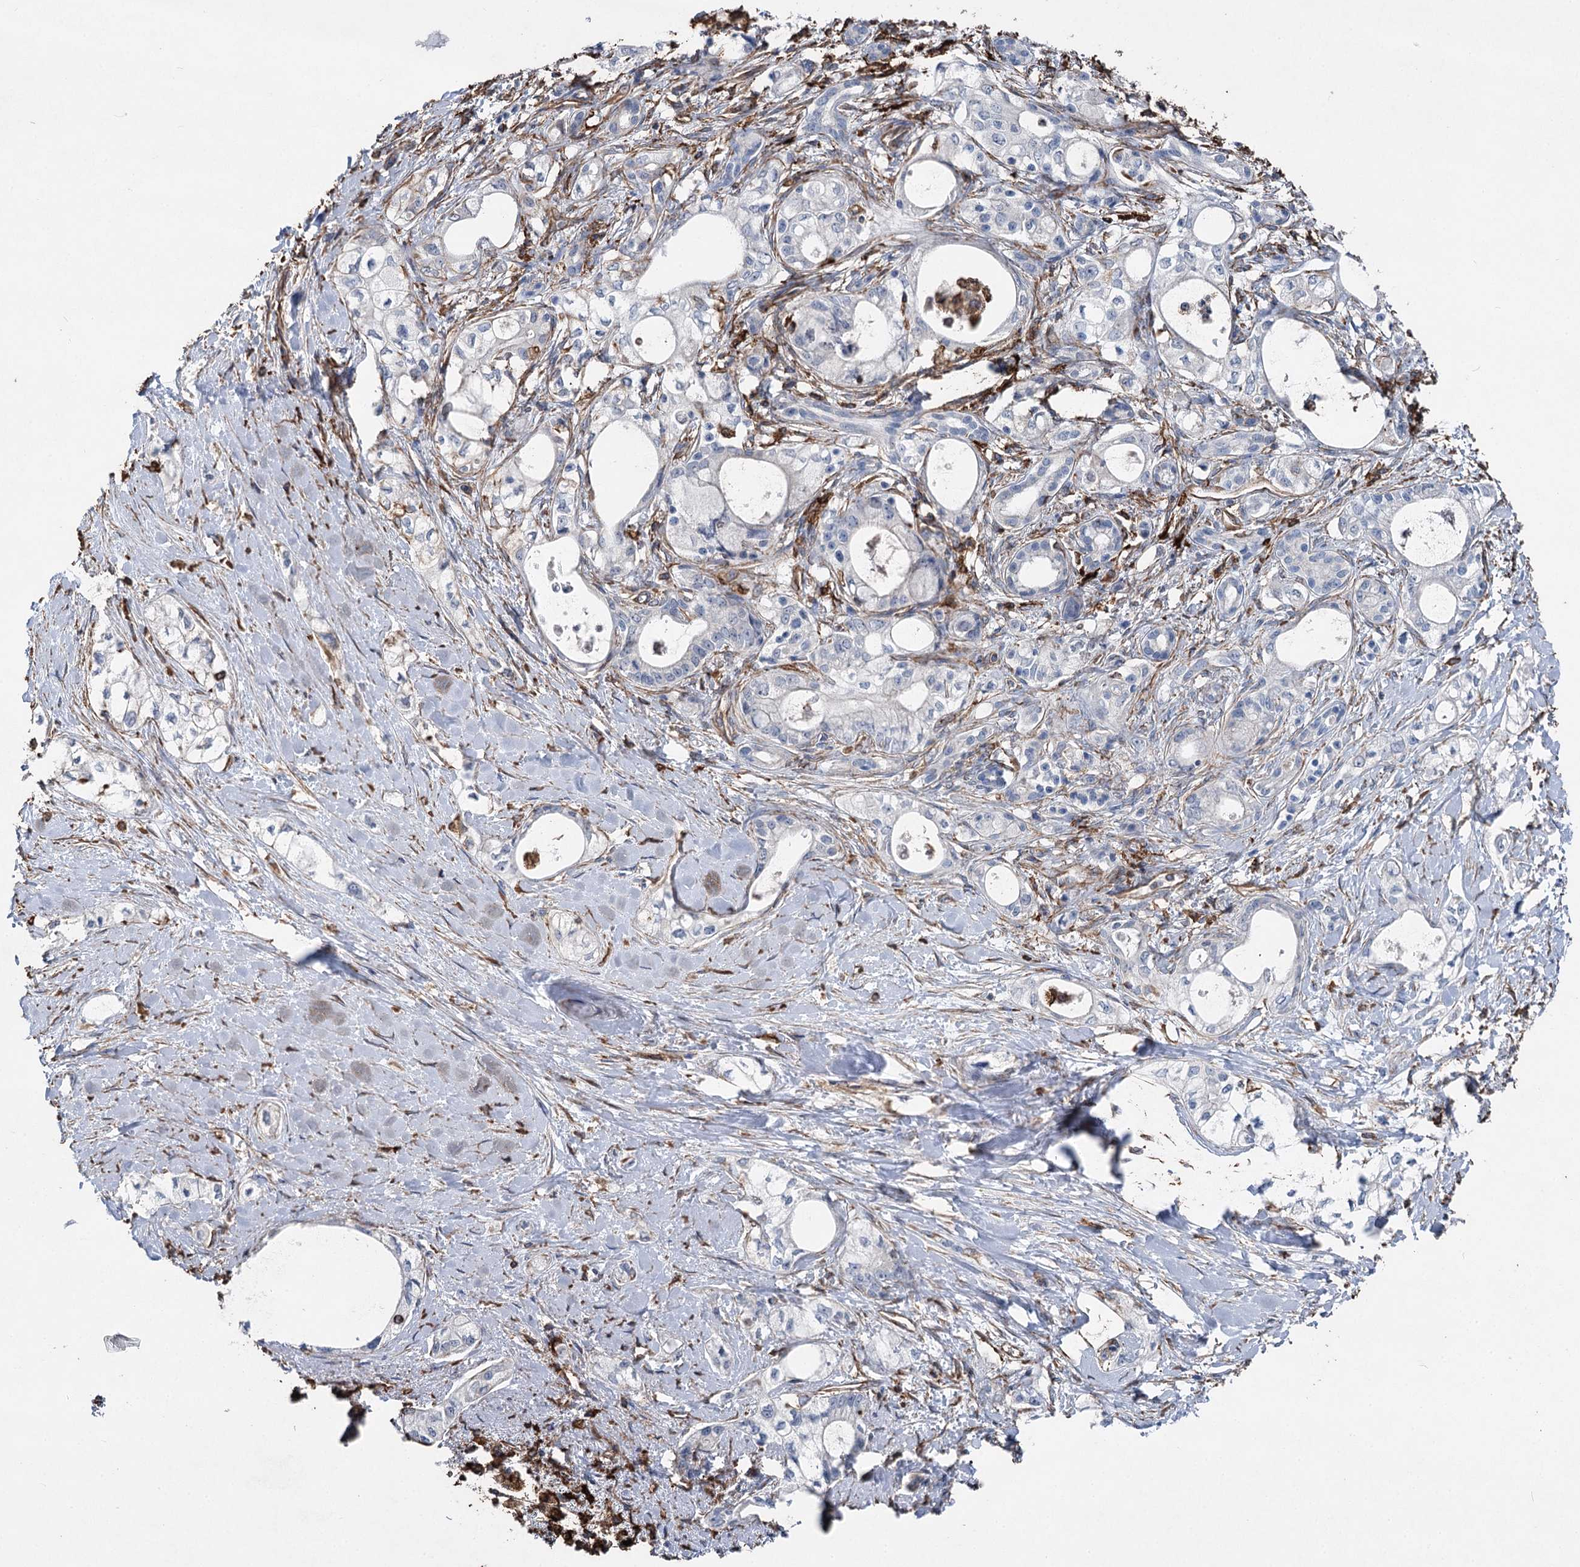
{"staining": {"intensity": "negative", "quantity": "none", "location": "none"}, "tissue": "pancreatic cancer", "cell_type": "Tumor cells", "image_type": "cancer", "snomed": [{"axis": "morphology", "description": "Adenocarcinoma, NOS"}, {"axis": "topography", "description": "Pancreas"}], "caption": "Micrograph shows no protein staining in tumor cells of adenocarcinoma (pancreatic) tissue. (Brightfield microscopy of DAB immunohistochemistry at high magnification).", "gene": "CLEC4M", "patient": {"sex": "male", "age": 70}}